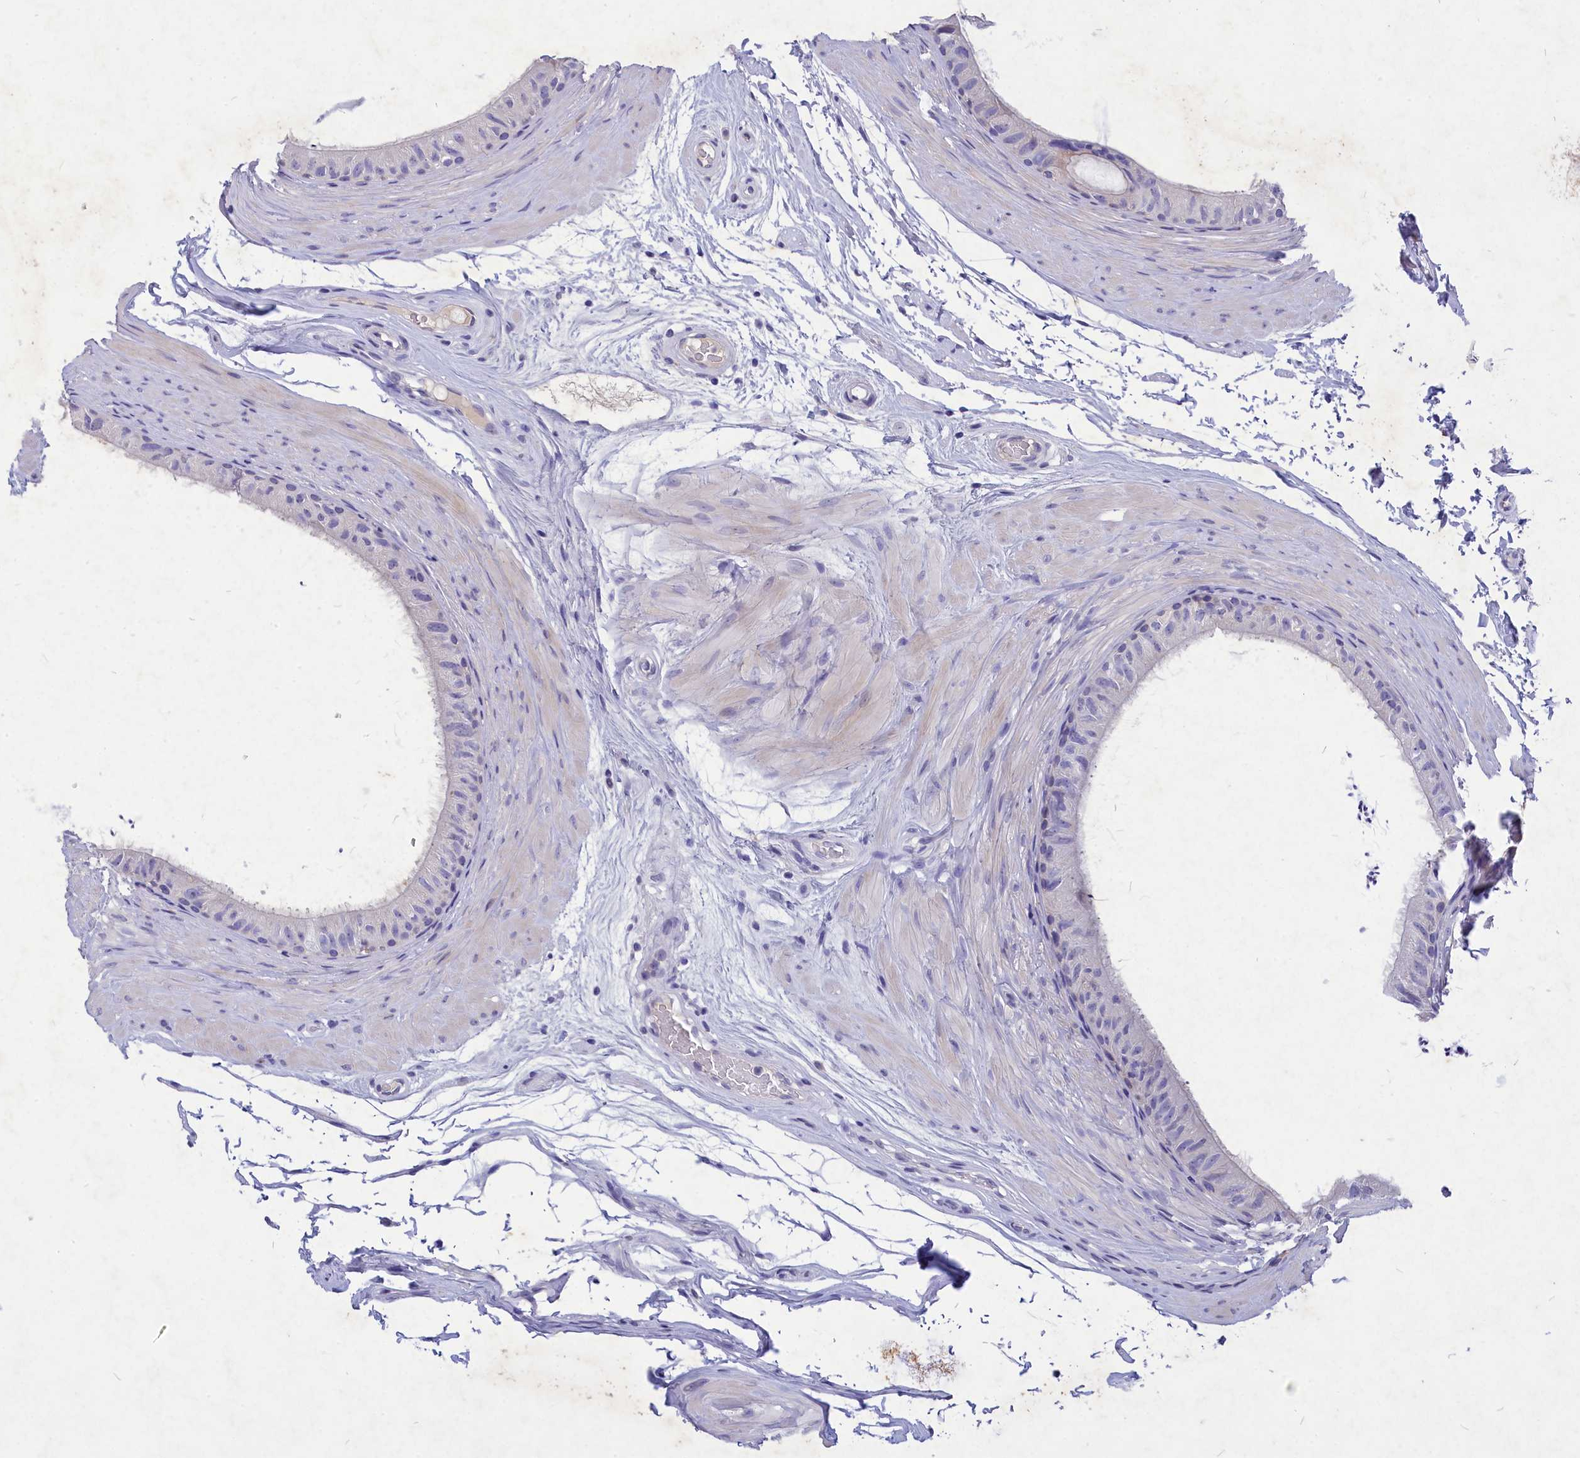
{"staining": {"intensity": "negative", "quantity": "none", "location": "none"}, "tissue": "epididymis", "cell_type": "Glandular cells", "image_type": "normal", "snomed": [{"axis": "morphology", "description": "Normal tissue, NOS"}, {"axis": "topography", "description": "Epididymis"}], "caption": "This is a micrograph of immunohistochemistry staining of unremarkable epididymis, which shows no expression in glandular cells. (DAB IHC with hematoxylin counter stain).", "gene": "DEFB119", "patient": {"sex": "male", "age": 45}}